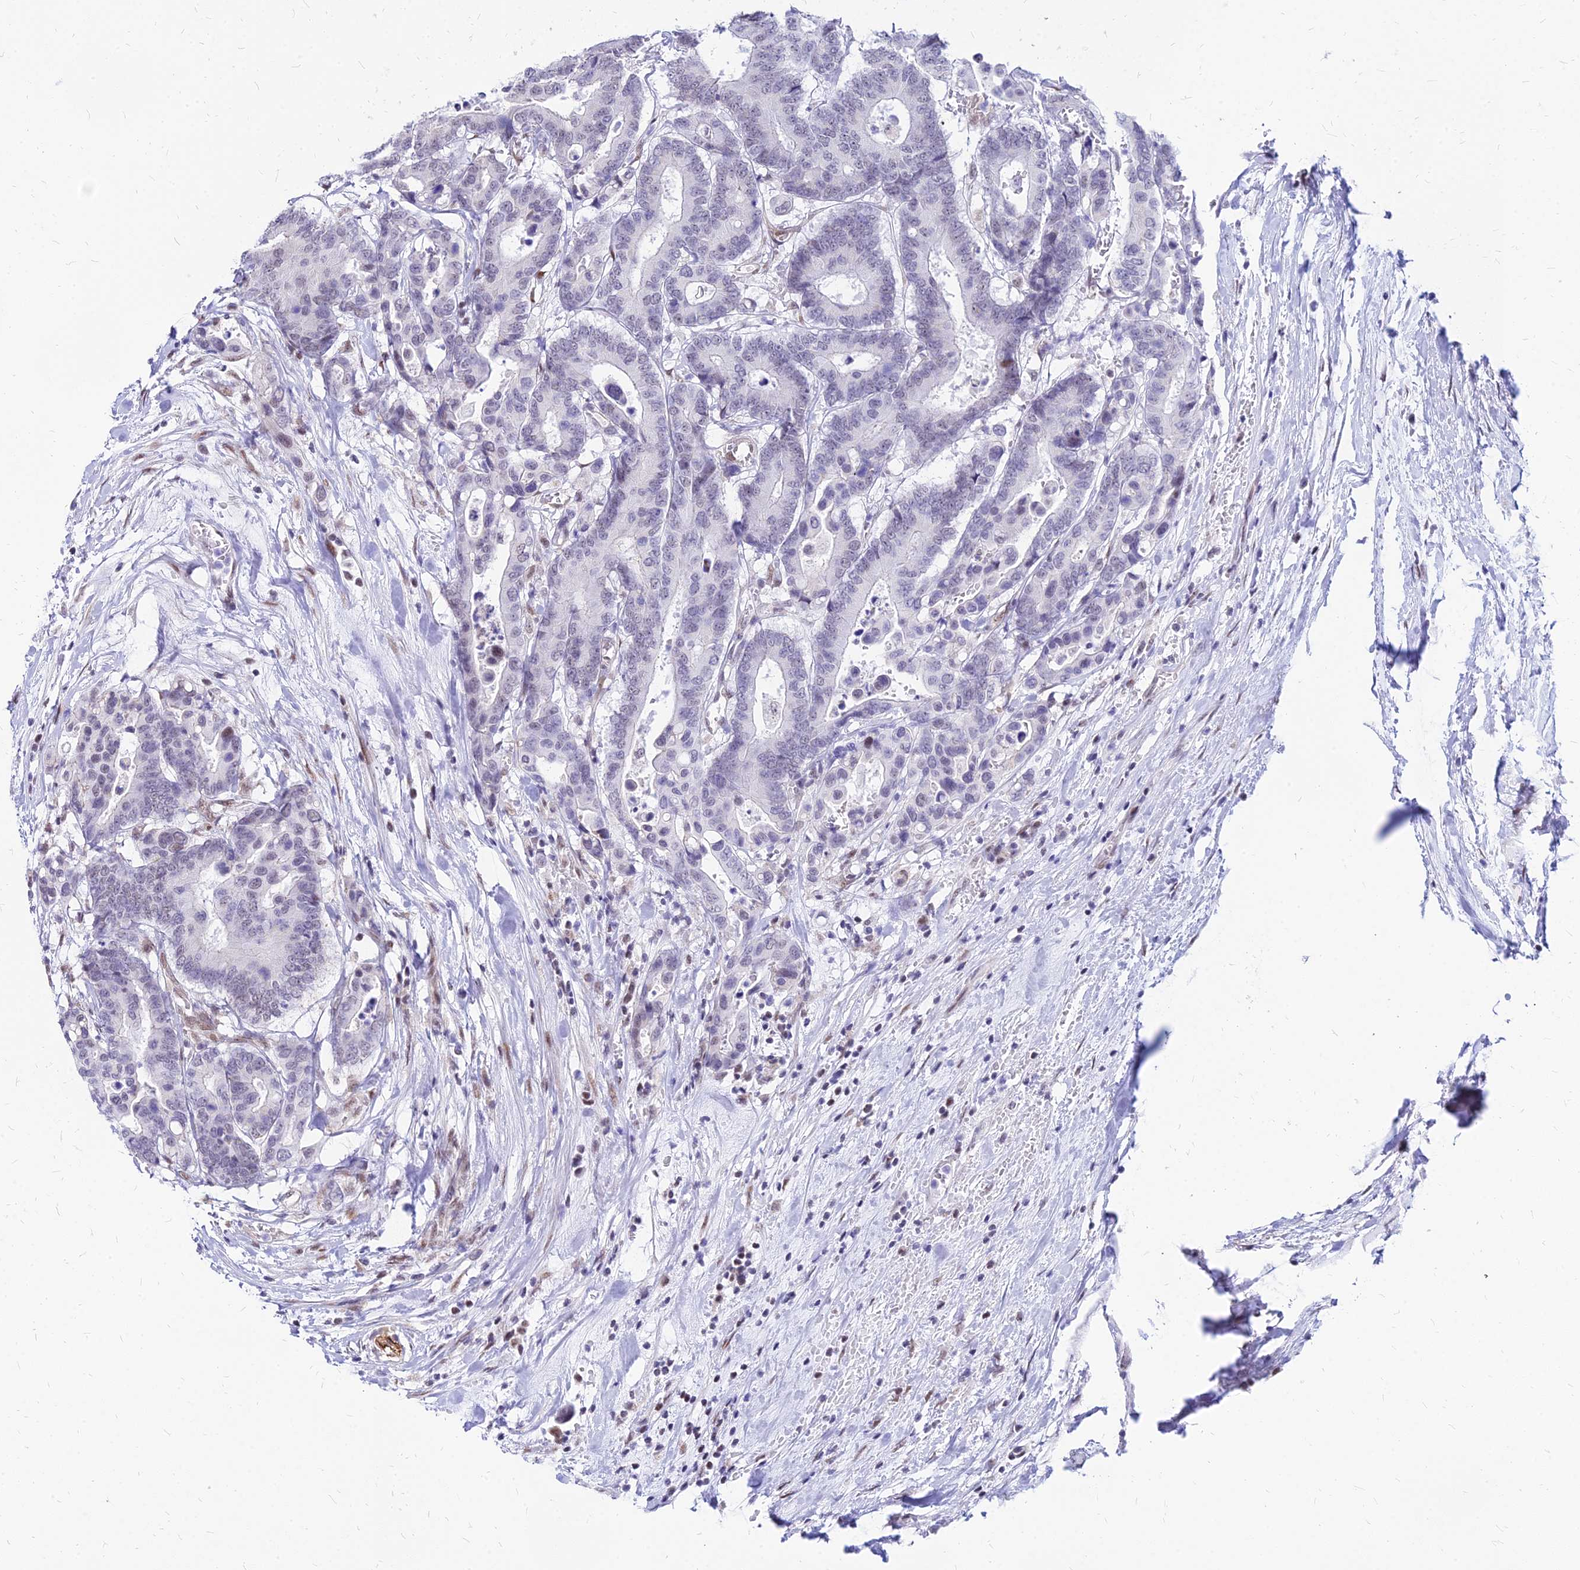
{"staining": {"intensity": "negative", "quantity": "none", "location": "none"}, "tissue": "colorectal cancer", "cell_type": "Tumor cells", "image_type": "cancer", "snomed": [{"axis": "morphology", "description": "Normal tissue, NOS"}, {"axis": "morphology", "description": "Adenocarcinoma, NOS"}, {"axis": "topography", "description": "Colon"}], "caption": "Tumor cells show no significant positivity in colorectal adenocarcinoma.", "gene": "FDX2", "patient": {"sex": "male", "age": 82}}